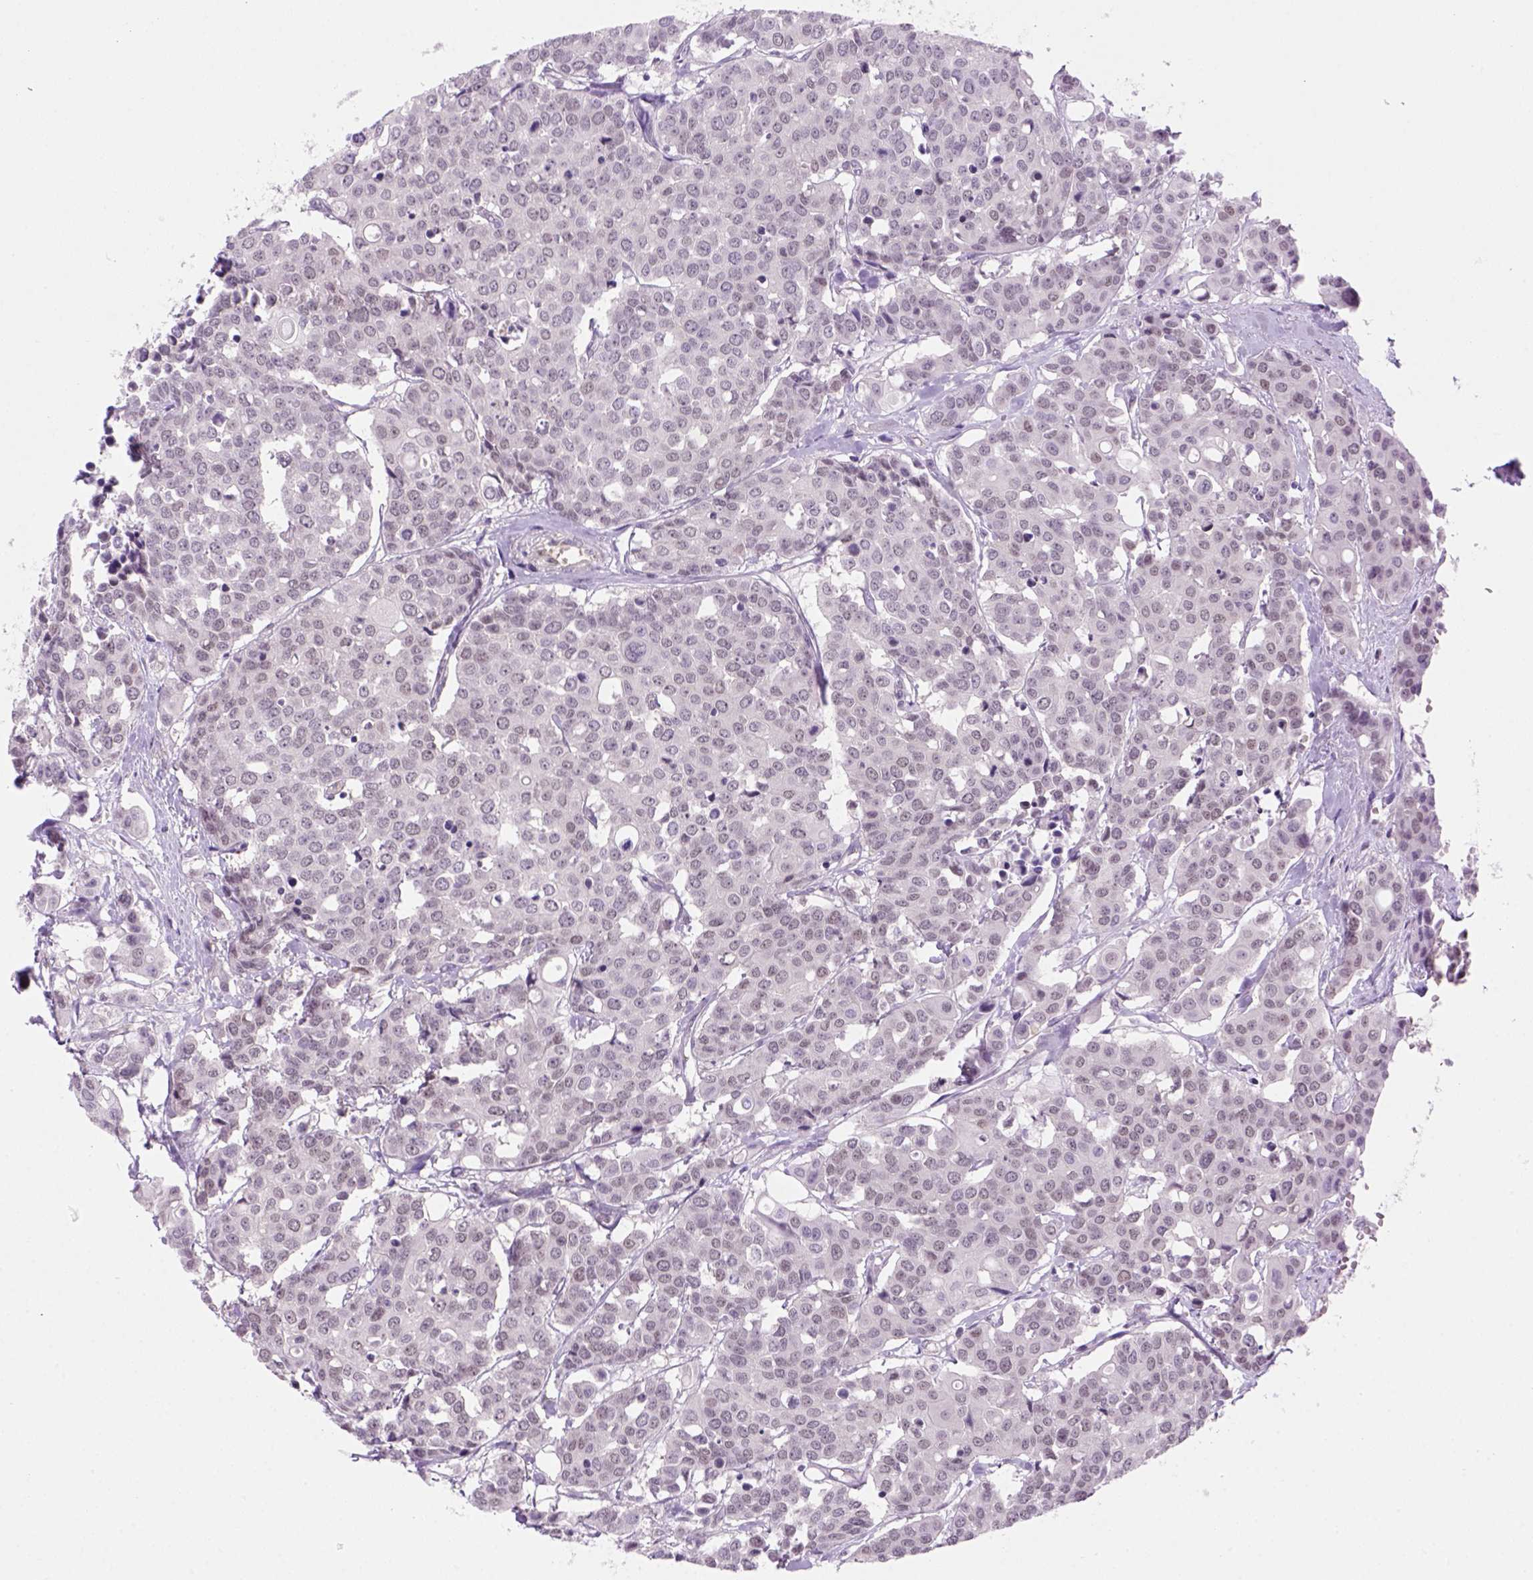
{"staining": {"intensity": "negative", "quantity": "none", "location": "none"}, "tissue": "carcinoid", "cell_type": "Tumor cells", "image_type": "cancer", "snomed": [{"axis": "morphology", "description": "Carcinoid, malignant, NOS"}, {"axis": "topography", "description": "Colon"}], "caption": "There is no significant expression in tumor cells of malignant carcinoid.", "gene": "MGMT", "patient": {"sex": "male", "age": 81}}